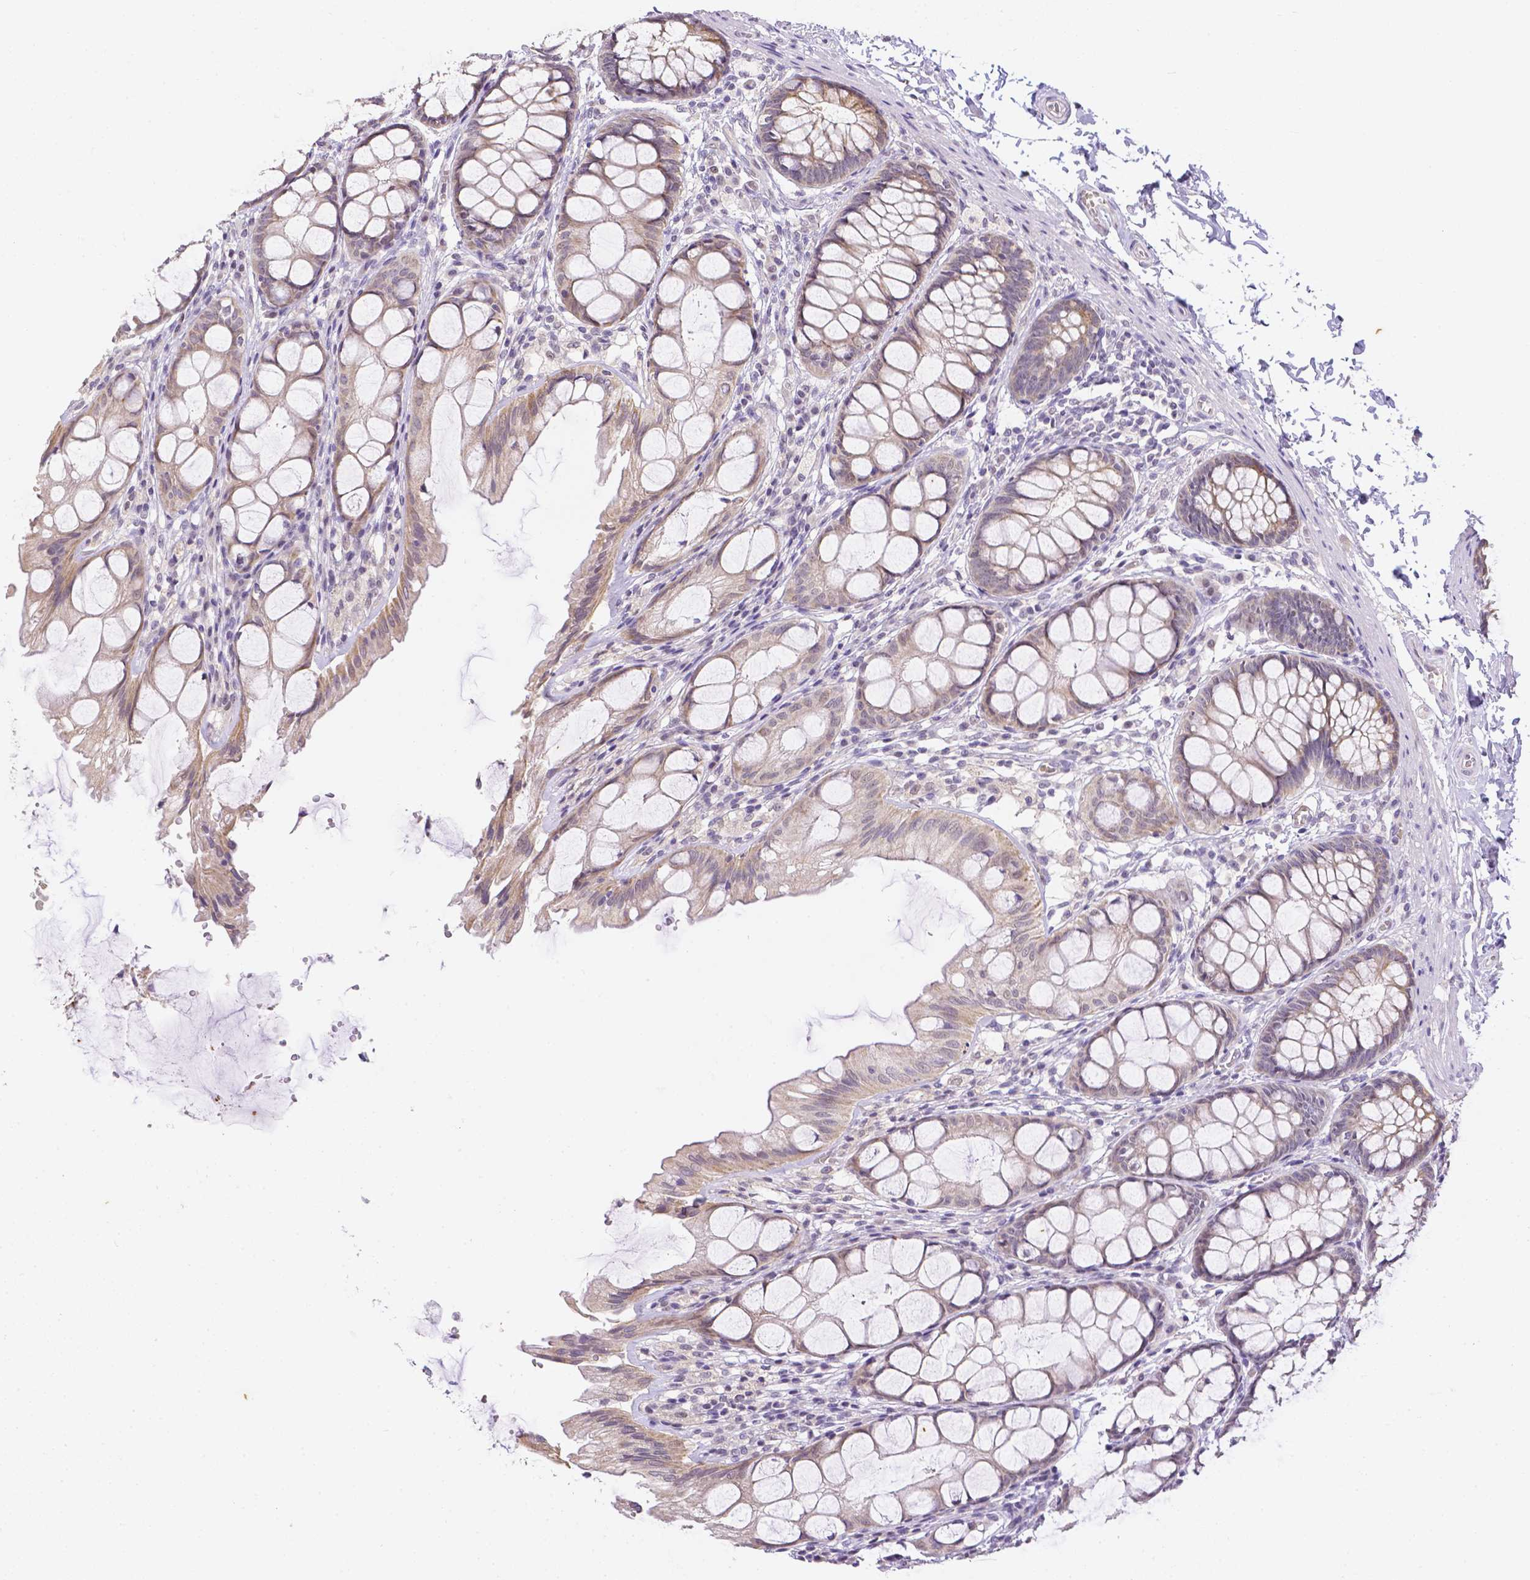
{"staining": {"intensity": "weak", "quantity": "<25%", "location": "cytoplasmic/membranous"}, "tissue": "colon", "cell_type": "Endothelial cells", "image_type": "normal", "snomed": [{"axis": "morphology", "description": "Normal tissue, NOS"}, {"axis": "topography", "description": "Colon"}], "caption": "Immunohistochemistry (IHC) histopathology image of normal colon: human colon stained with DAB displays no significant protein expression in endothelial cells. The staining was performed using DAB (3,3'-diaminobenzidine) to visualize the protein expression in brown, while the nuclei were stained in blue with hematoxylin (Magnification: 20x).", "gene": "ZNF280B", "patient": {"sex": "male", "age": 47}}